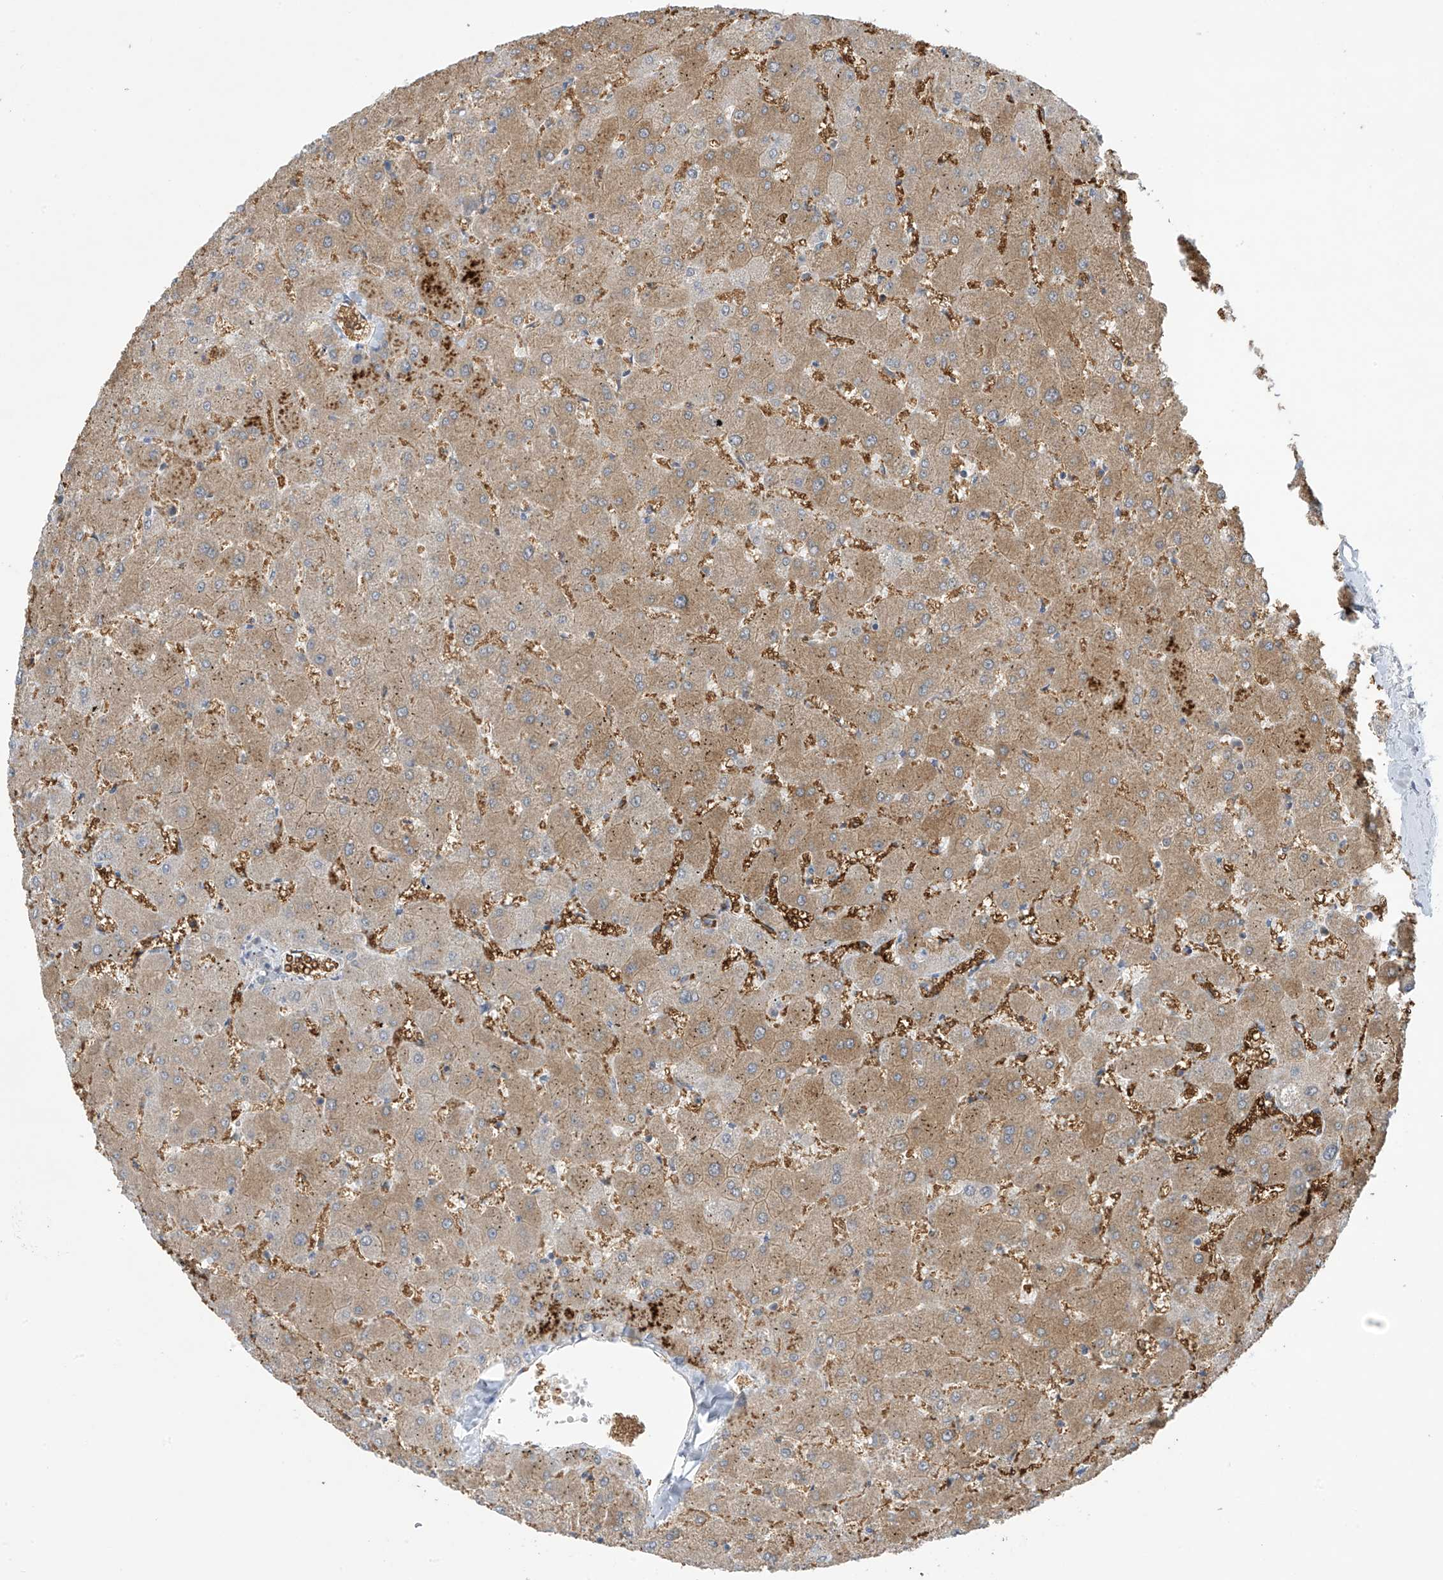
{"staining": {"intensity": "weak", "quantity": ">75%", "location": "cytoplasmic/membranous"}, "tissue": "liver", "cell_type": "Cholangiocytes", "image_type": "normal", "snomed": [{"axis": "morphology", "description": "Normal tissue, NOS"}, {"axis": "topography", "description": "Liver"}], "caption": "Liver stained for a protein displays weak cytoplasmic/membranous positivity in cholangiocytes. (Brightfield microscopy of DAB IHC at high magnification).", "gene": "LCOR", "patient": {"sex": "female", "age": 63}}